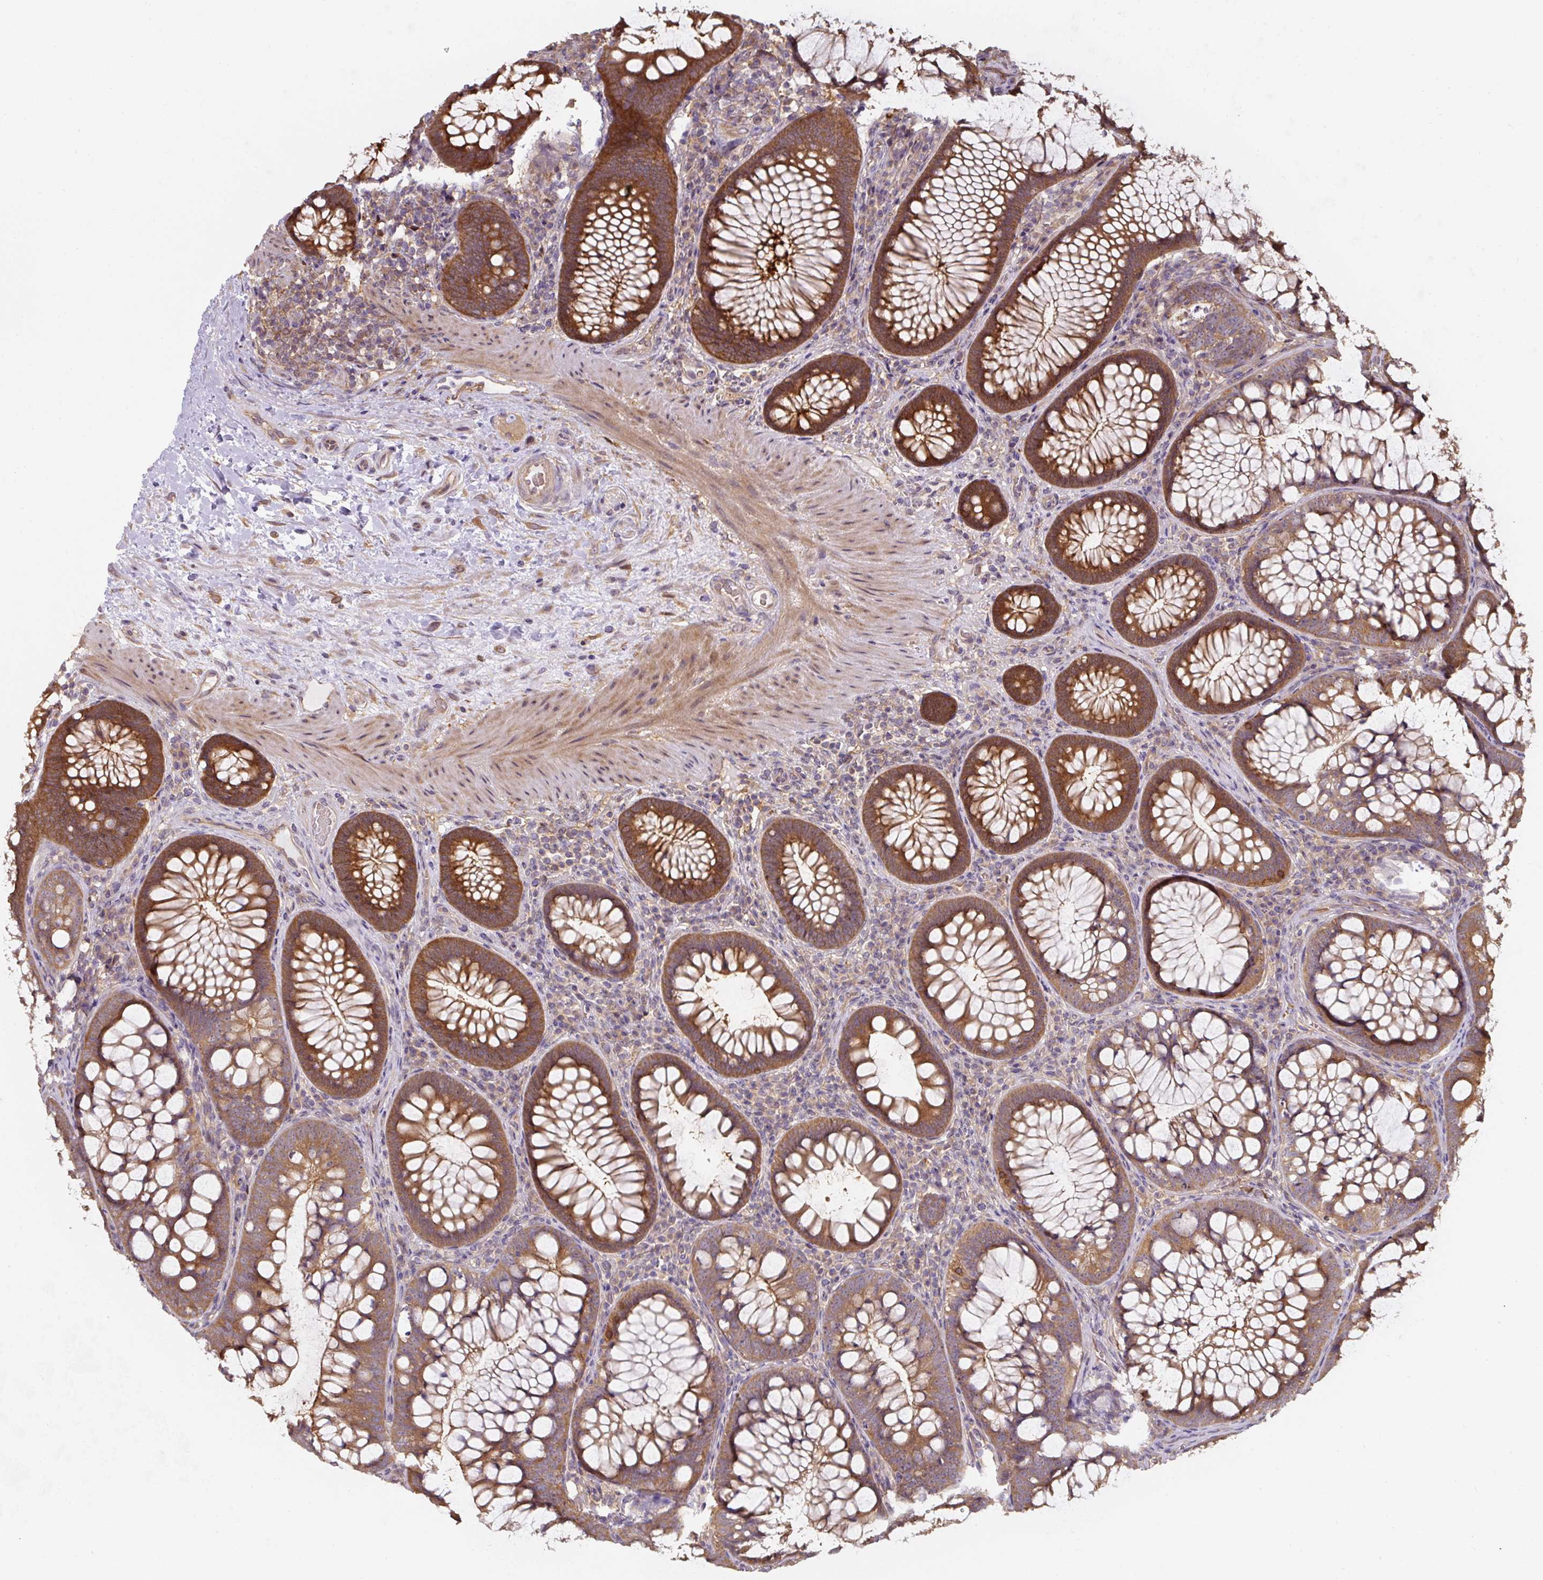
{"staining": {"intensity": "weak", "quantity": ">75%", "location": "cytoplasmic/membranous"}, "tissue": "colon", "cell_type": "Endothelial cells", "image_type": "normal", "snomed": [{"axis": "morphology", "description": "Normal tissue, NOS"}, {"axis": "morphology", "description": "Adenoma, NOS"}, {"axis": "topography", "description": "Soft tissue"}, {"axis": "topography", "description": "Colon"}], "caption": "Unremarkable colon was stained to show a protein in brown. There is low levels of weak cytoplasmic/membranous positivity in about >75% of endothelial cells.", "gene": "ST13", "patient": {"sex": "male", "age": 47}}